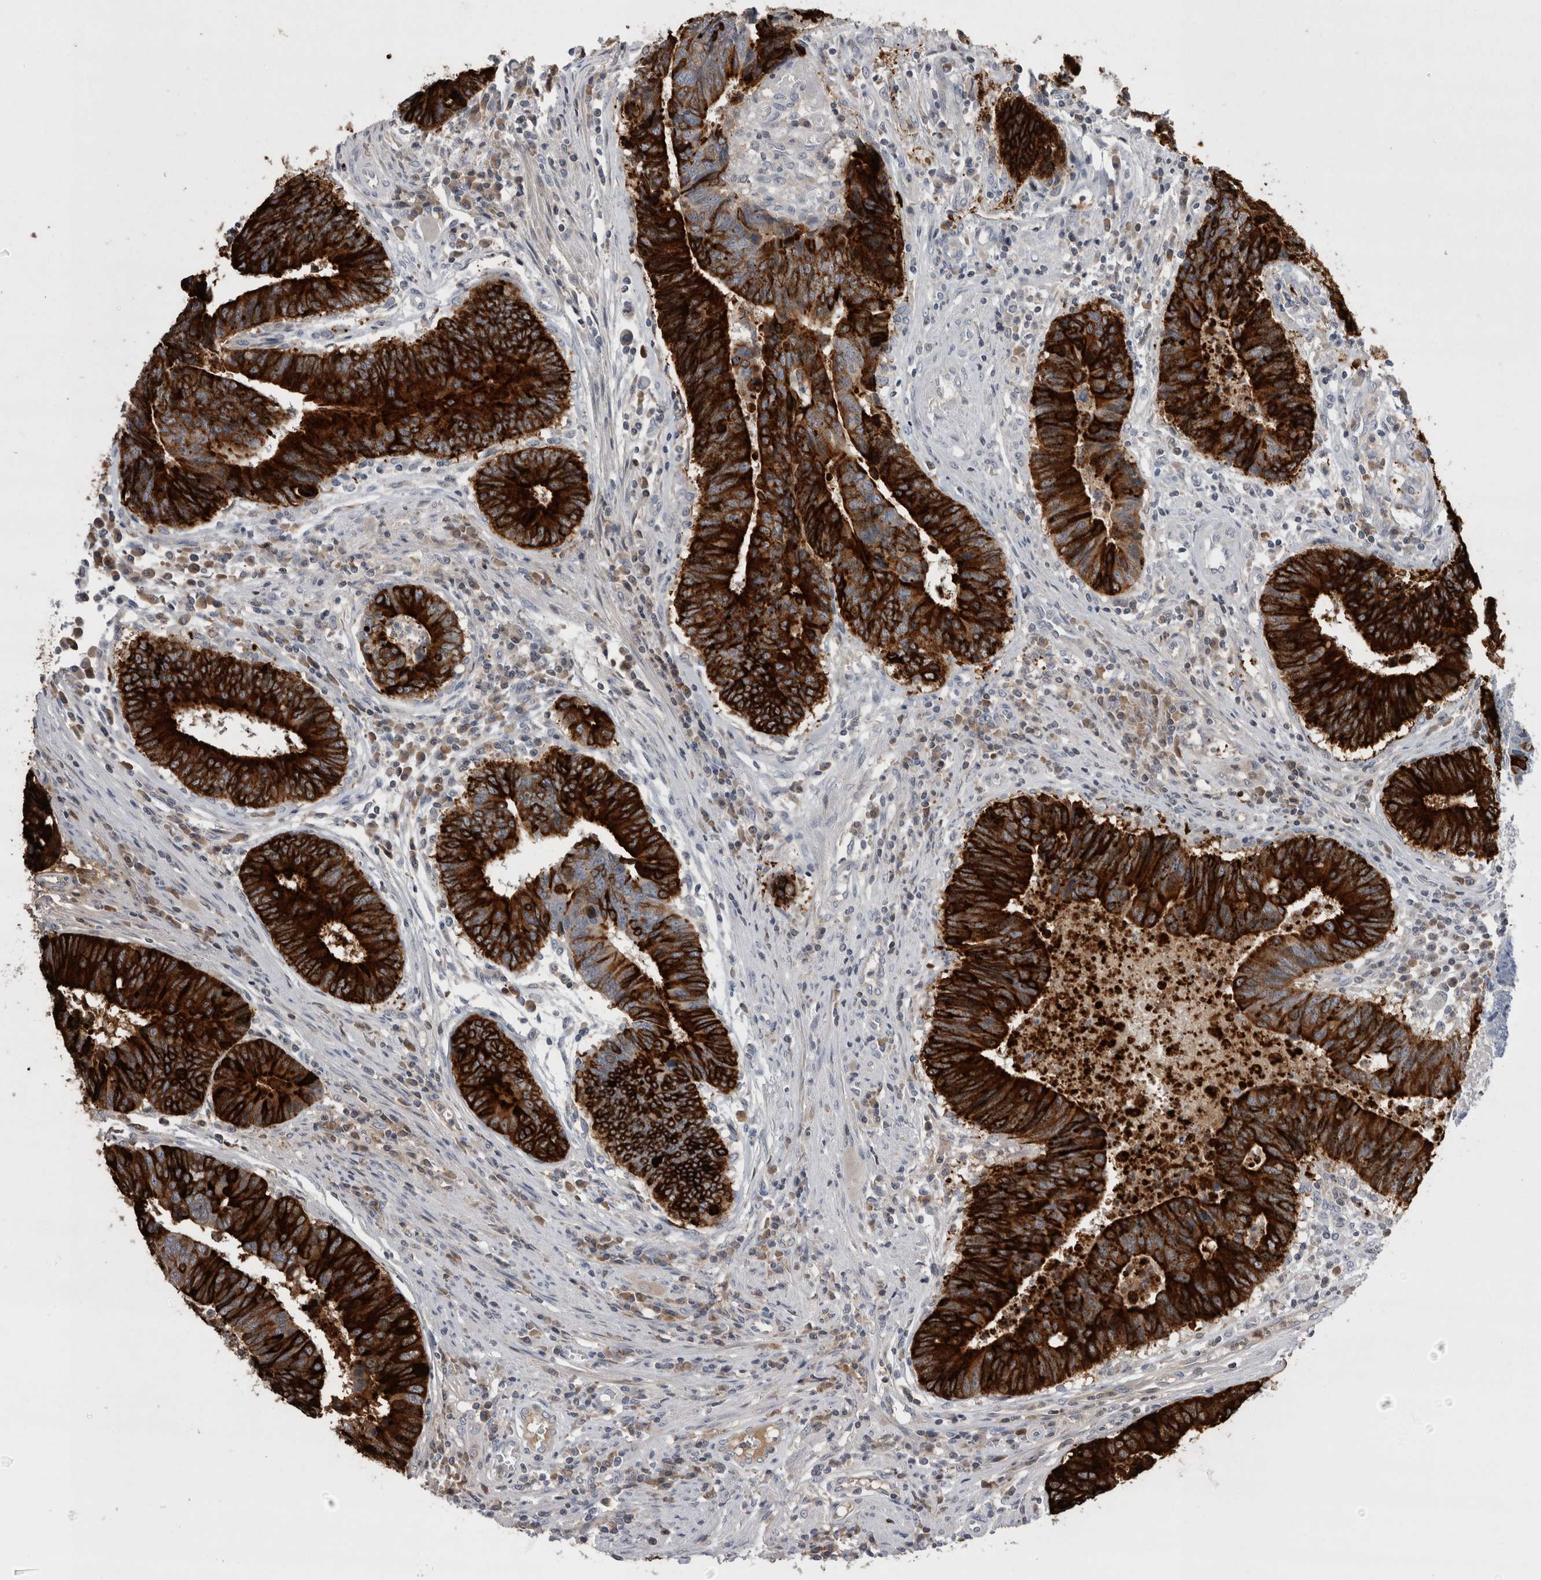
{"staining": {"intensity": "strong", "quantity": ">75%", "location": "cytoplasmic/membranous"}, "tissue": "colorectal cancer", "cell_type": "Tumor cells", "image_type": "cancer", "snomed": [{"axis": "morphology", "description": "Adenocarcinoma, NOS"}, {"axis": "topography", "description": "Rectum"}], "caption": "Immunohistochemistry (IHC) (DAB) staining of adenocarcinoma (colorectal) demonstrates strong cytoplasmic/membranous protein positivity in approximately >75% of tumor cells.", "gene": "REG1A", "patient": {"sex": "male", "age": 84}}